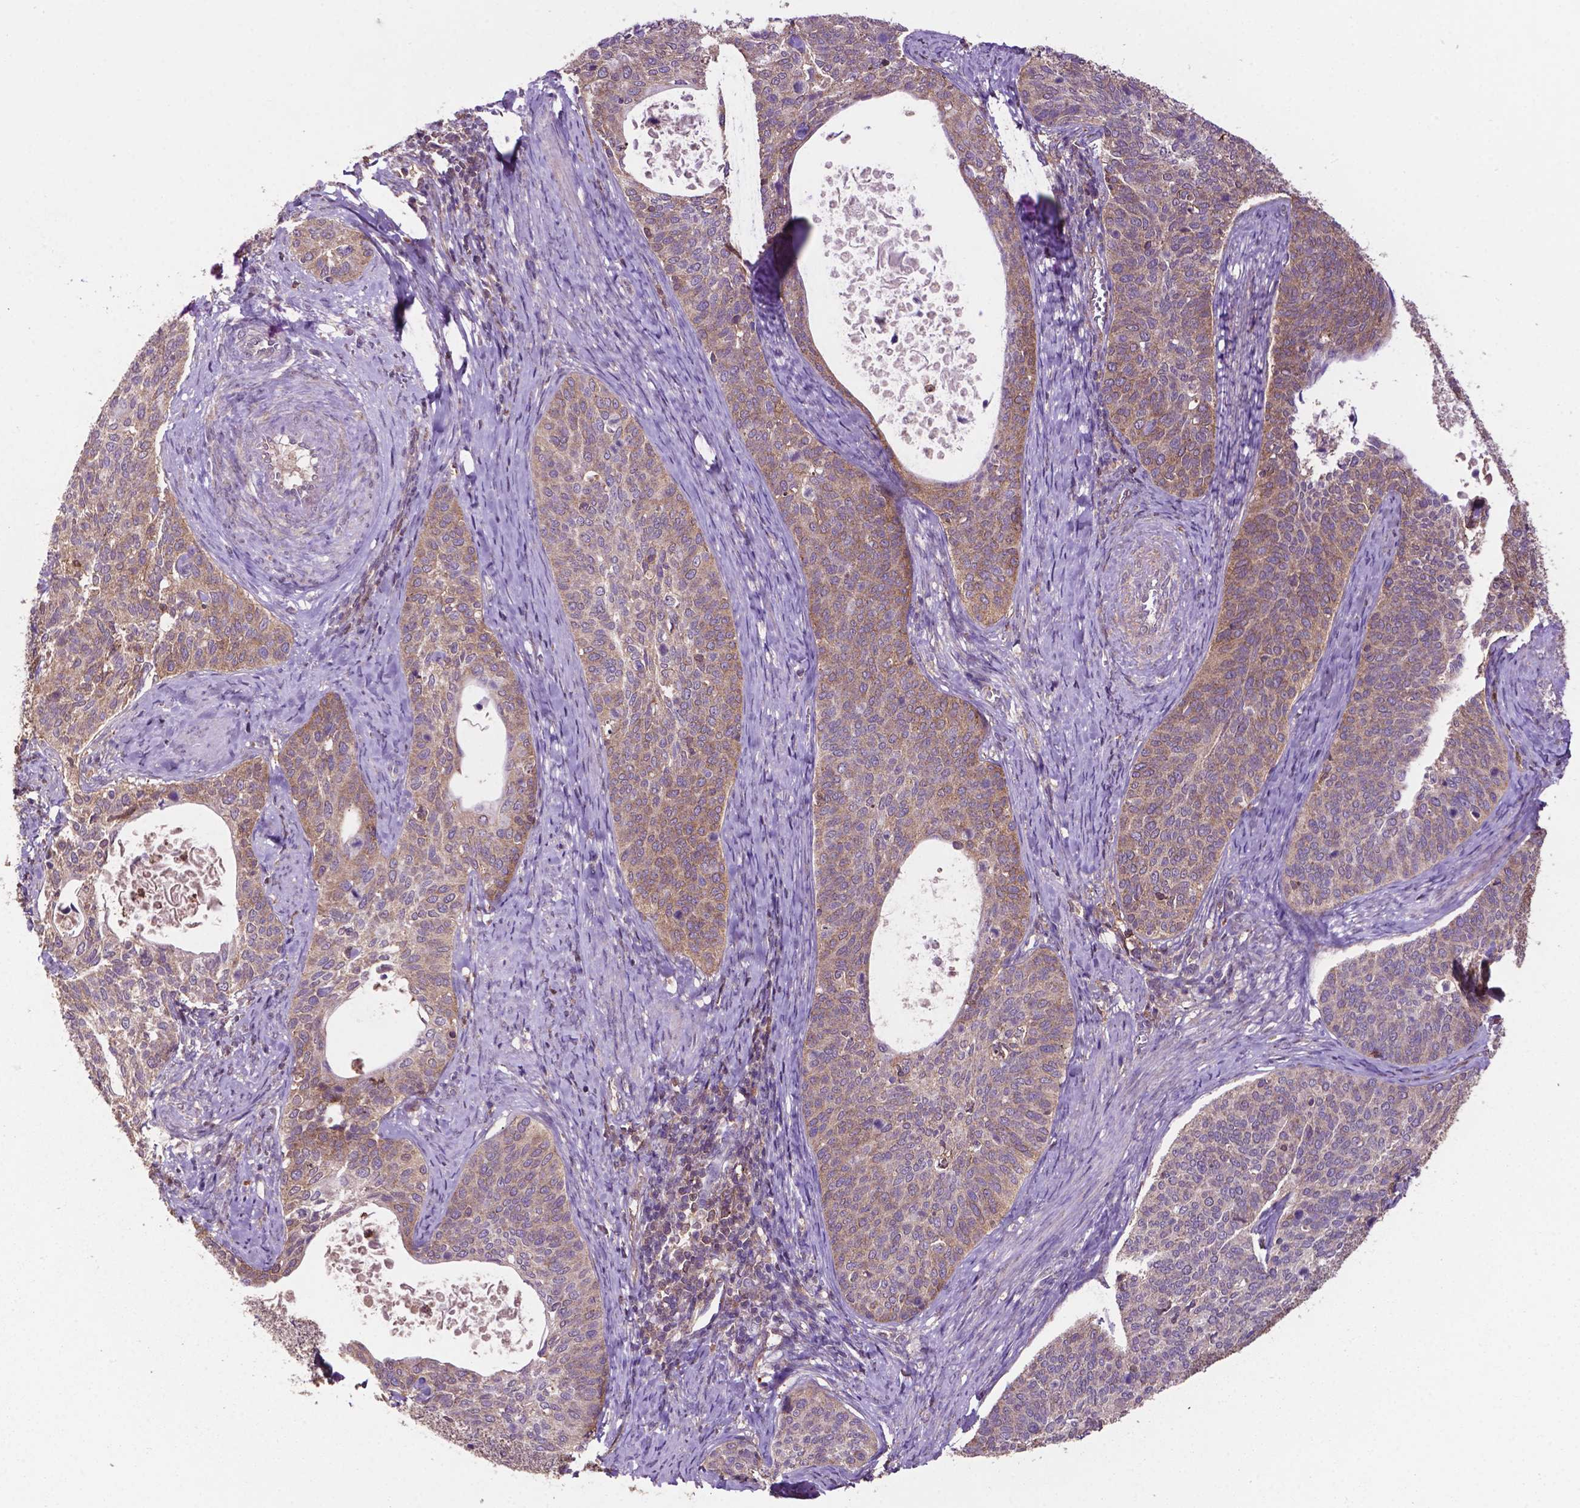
{"staining": {"intensity": "moderate", "quantity": "25%-75%", "location": "cytoplasmic/membranous"}, "tissue": "cervical cancer", "cell_type": "Tumor cells", "image_type": "cancer", "snomed": [{"axis": "morphology", "description": "Squamous cell carcinoma, NOS"}, {"axis": "topography", "description": "Cervix"}], "caption": "The immunohistochemical stain highlights moderate cytoplasmic/membranous positivity in tumor cells of cervical cancer (squamous cell carcinoma) tissue.", "gene": "SMAD3", "patient": {"sex": "female", "age": 69}}